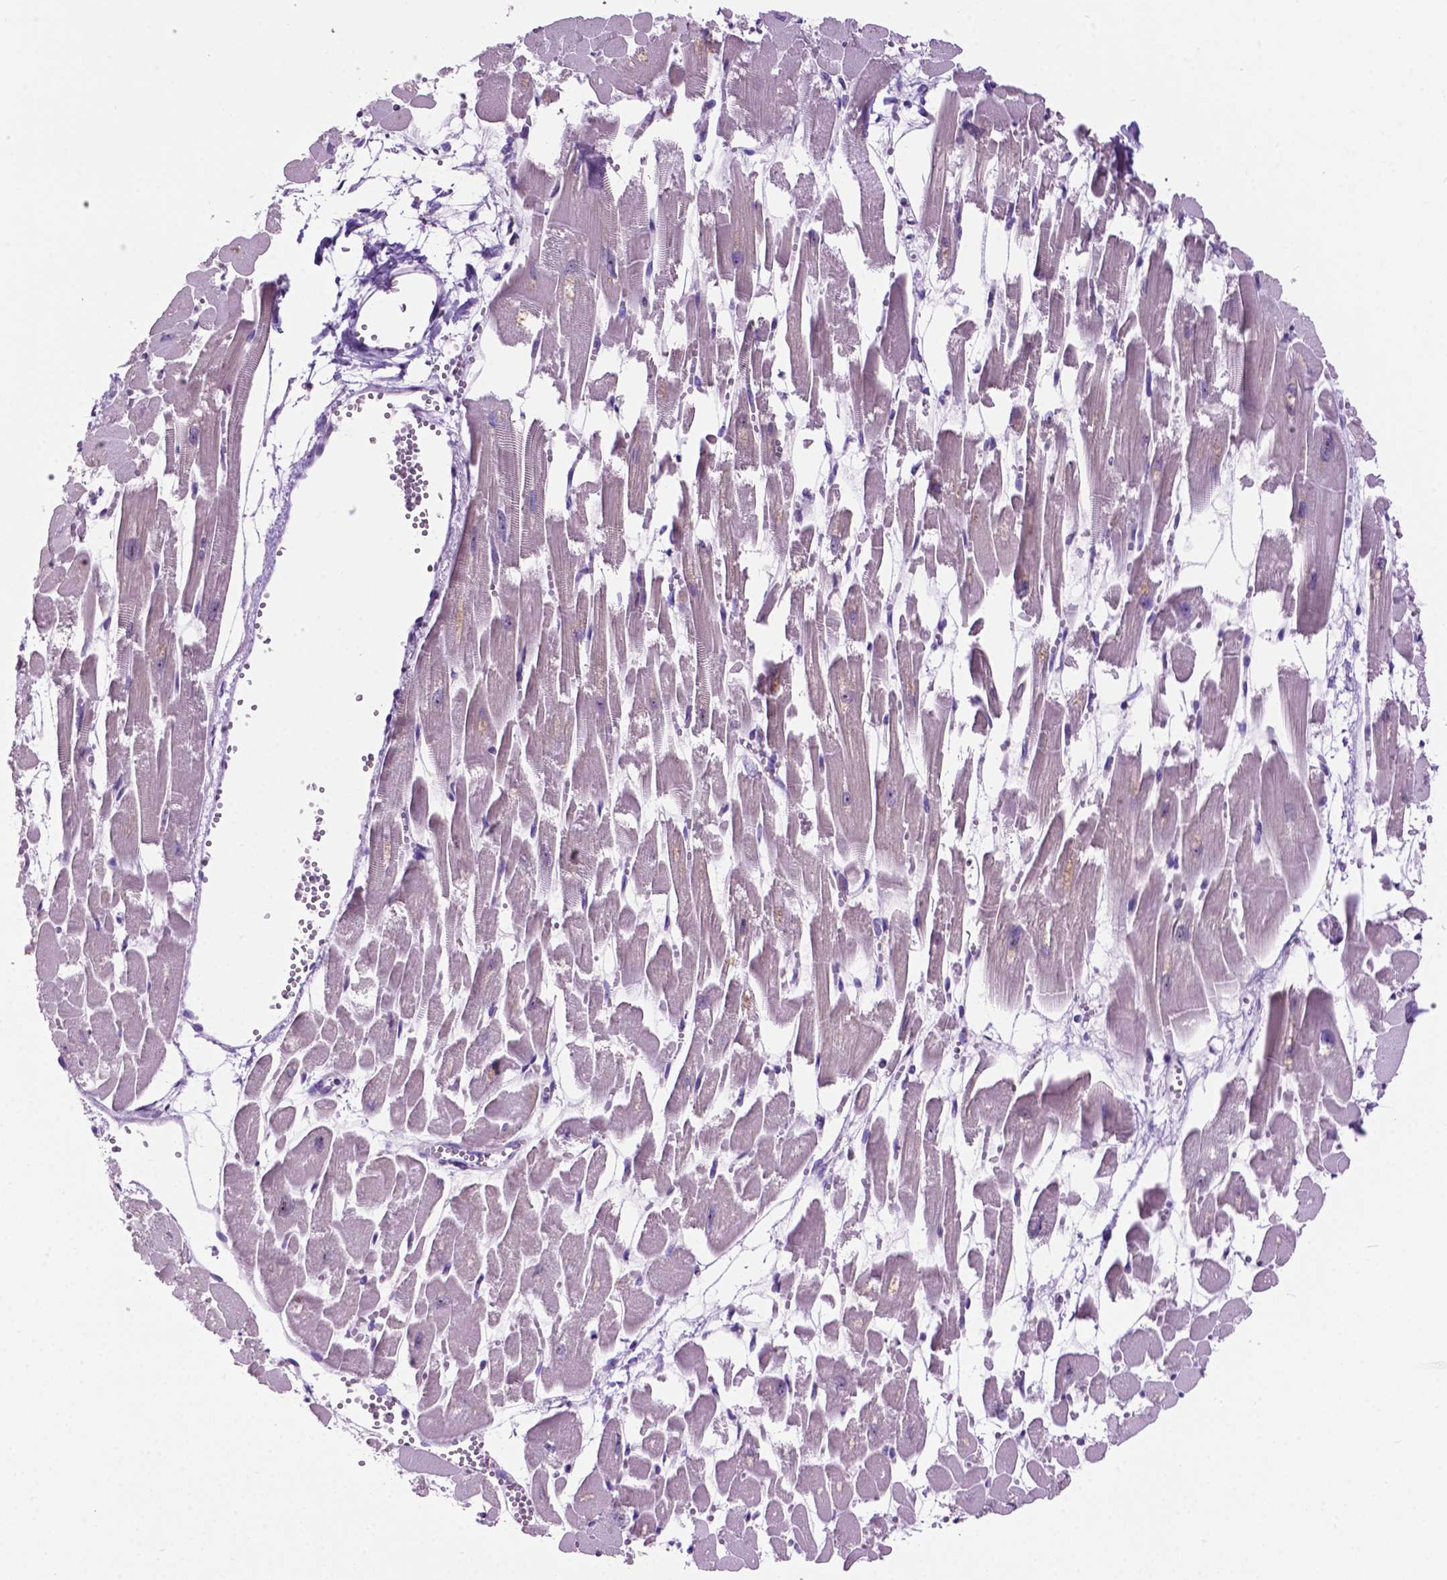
{"staining": {"intensity": "negative", "quantity": "none", "location": "none"}, "tissue": "heart muscle", "cell_type": "Cardiomyocytes", "image_type": "normal", "snomed": [{"axis": "morphology", "description": "Normal tissue, NOS"}, {"axis": "topography", "description": "Heart"}], "caption": "Cardiomyocytes show no significant expression in unremarkable heart muscle.", "gene": "SPDYA", "patient": {"sex": "female", "age": 52}}